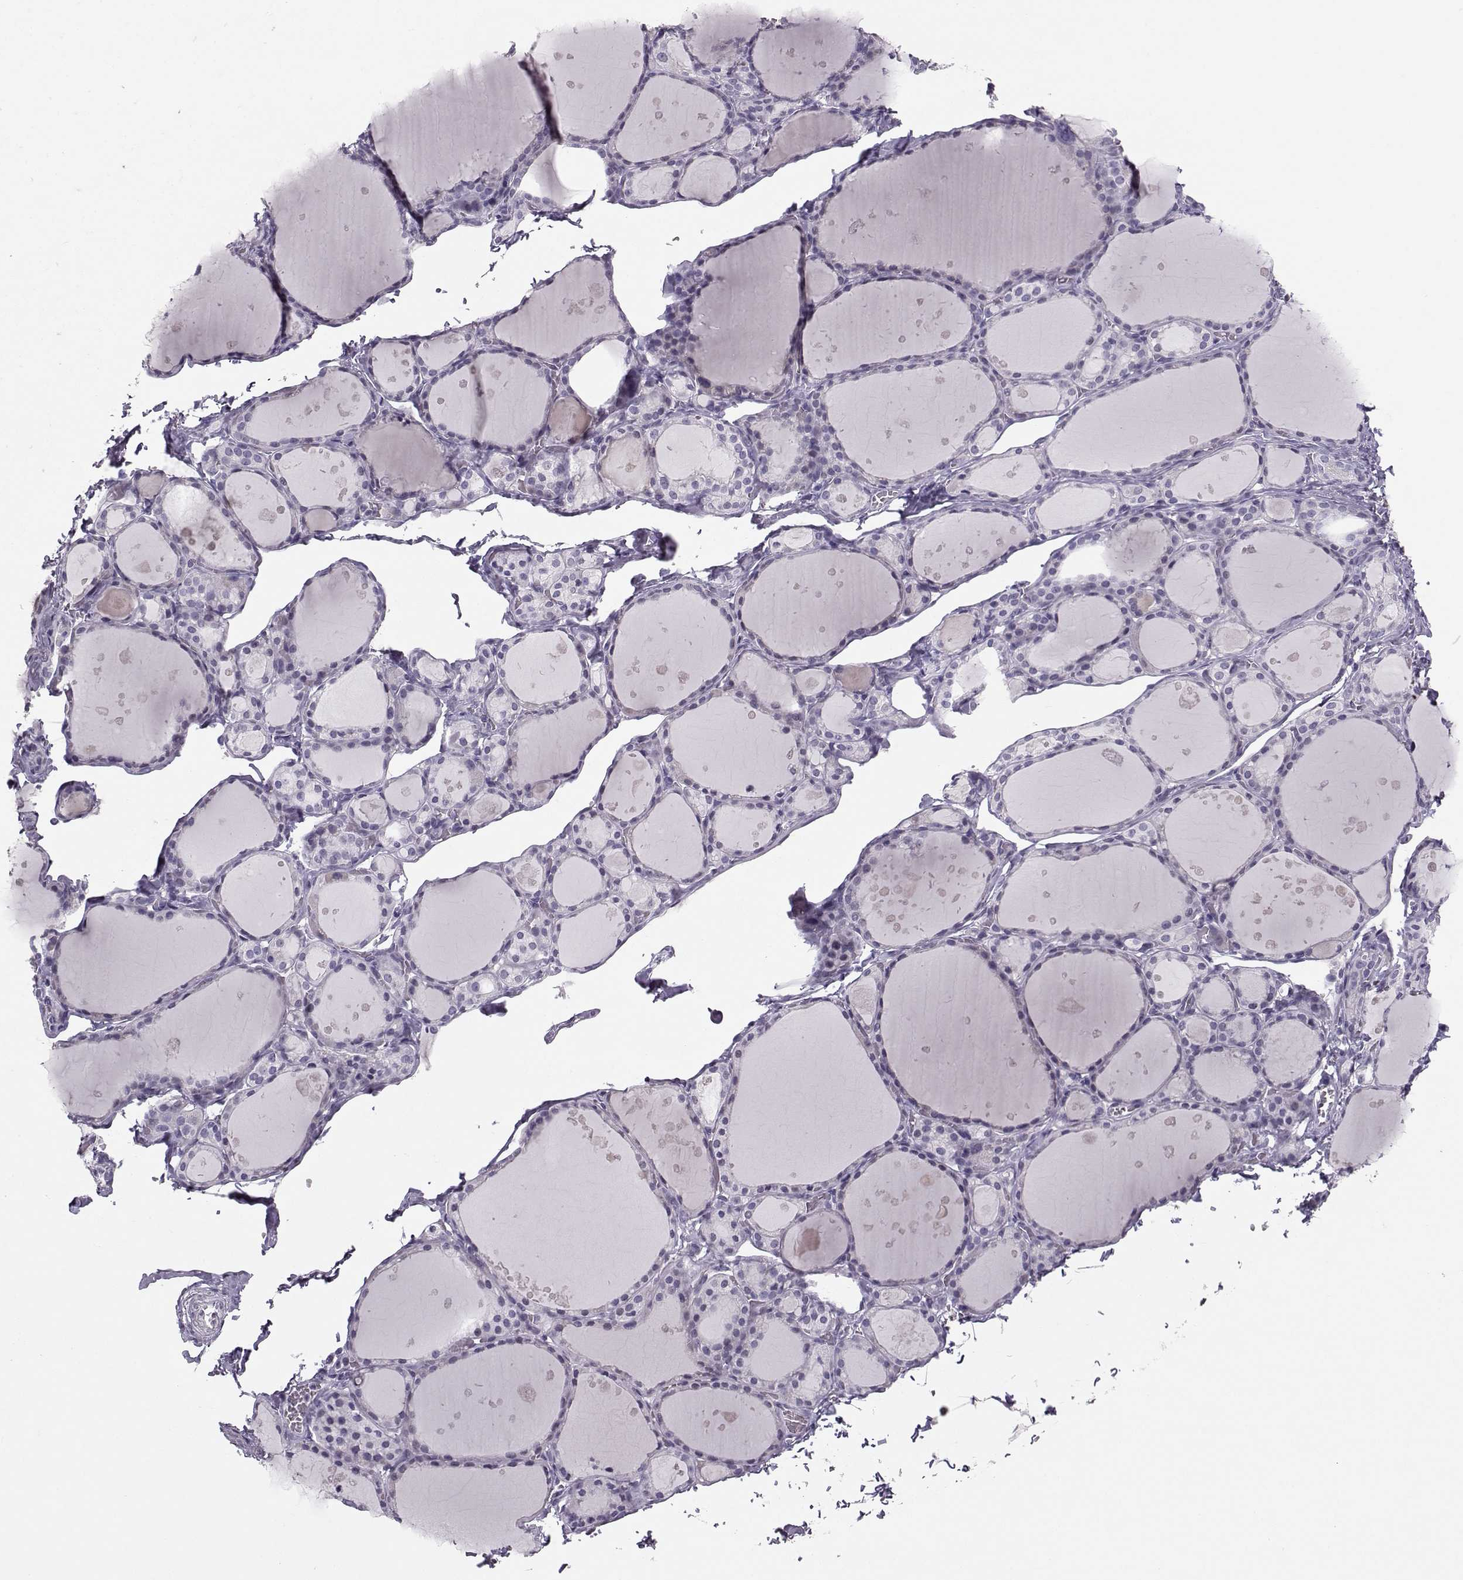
{"staining": {"intensity": "negative", "quantity": "none", "location": "none"}, "tissue": "thyroid gland", "cell_type": "Glandular cells", "image_type": "normal", "snomed": [{"axis": "morphology", "description": "Normal tissue, NOS"}, {"axis": "topography", "description": "Thyroid gland"}], "caption": "This image is of unremarkable thyroid gland stained with immunohistochemistry (IHC) to label a protein in brown with the nuclei are counter-stained blue. There is no expression in glandular cells. Nuclei are stained in blue.", "gene": "PKP2", "patient": {"sex": "male", "age": 68}}